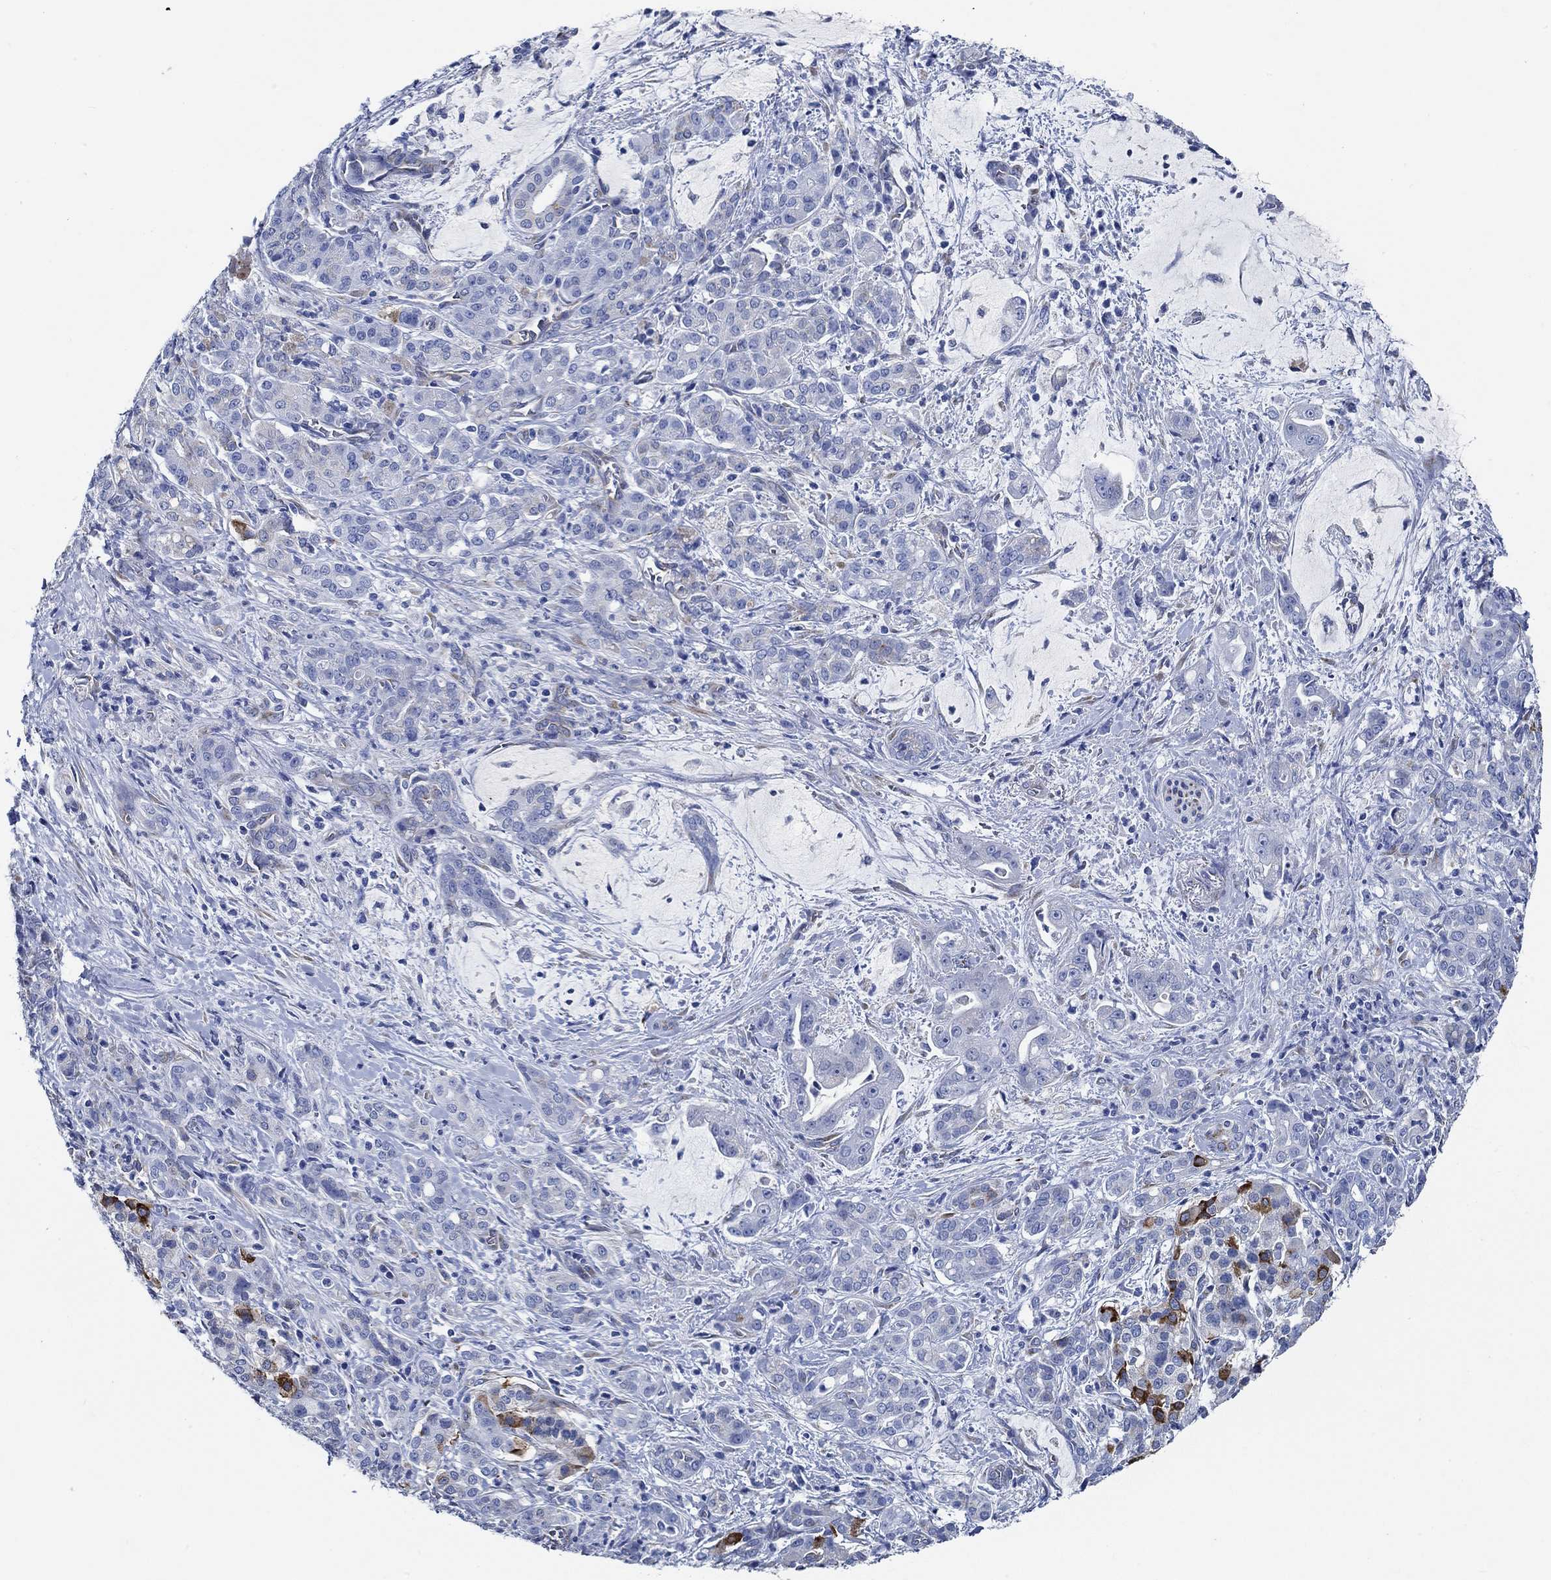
{"staining": {"intensity": "negative", "quantity": "none", "location": "none"}, "tissue": "pancreatic cancer", "cell_type": "Tumor cells", "image_type": "cancer", "snomed": [{"axis": "morphology", "description": "Normal tissue, NOS"}, {"axis": "morphology", "description": "Inflammation, NOS"}, {"axis": "morphology", "description": "Adenocarcinoma, NOS"}, {"axis": "topography", "description": "Pancreas"}], "caption": "Histopathology image shows no significant protein expression in tumor cells of adenocarcinoma (pancreatic). Nuclei are stained in blue.", "gene": "HECW2", "patient": {"sex": "male", "age": 57}}